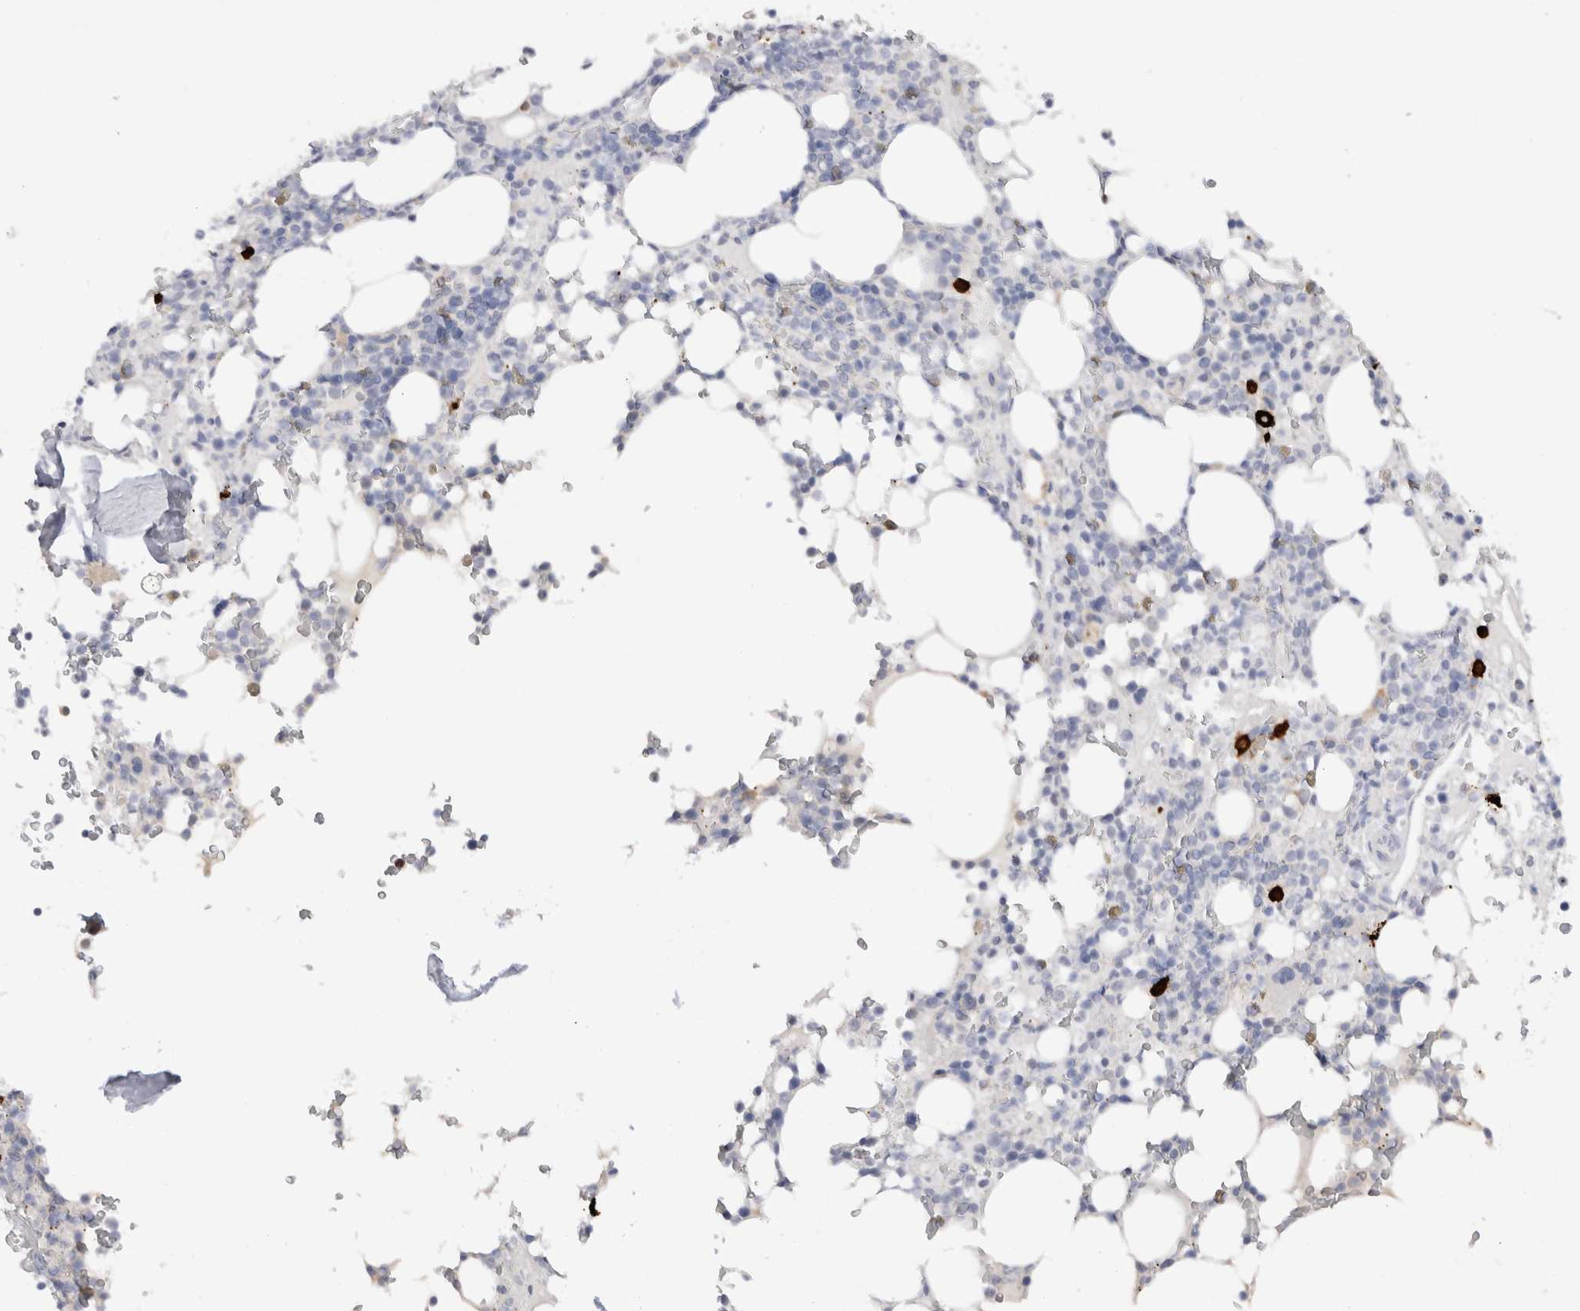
{"staining": {"intensity": "strong", "quantity": "<25%", "location": "cytoplasmic/membranous"}, "tissue": "bone marrow", "cell_type": "Hematopoietic cells", "image_type": "normal", "snomed": [{"axis": "morphology", "description": "Normal tissue, NOS"}, {"axis": "topography", "description": "Bone marrow"}], "caption": "A micrograph of human bone marrow stained for a protein displays strong cytoplasmic/membranous brown staining in hematopoietic cells. (DAB (3,3'-diaminobenzidine) IHC with brightfield microscopy, high magnification).", "gene": "SPINK2", "patient": {"sex": "male", "age": 58}}